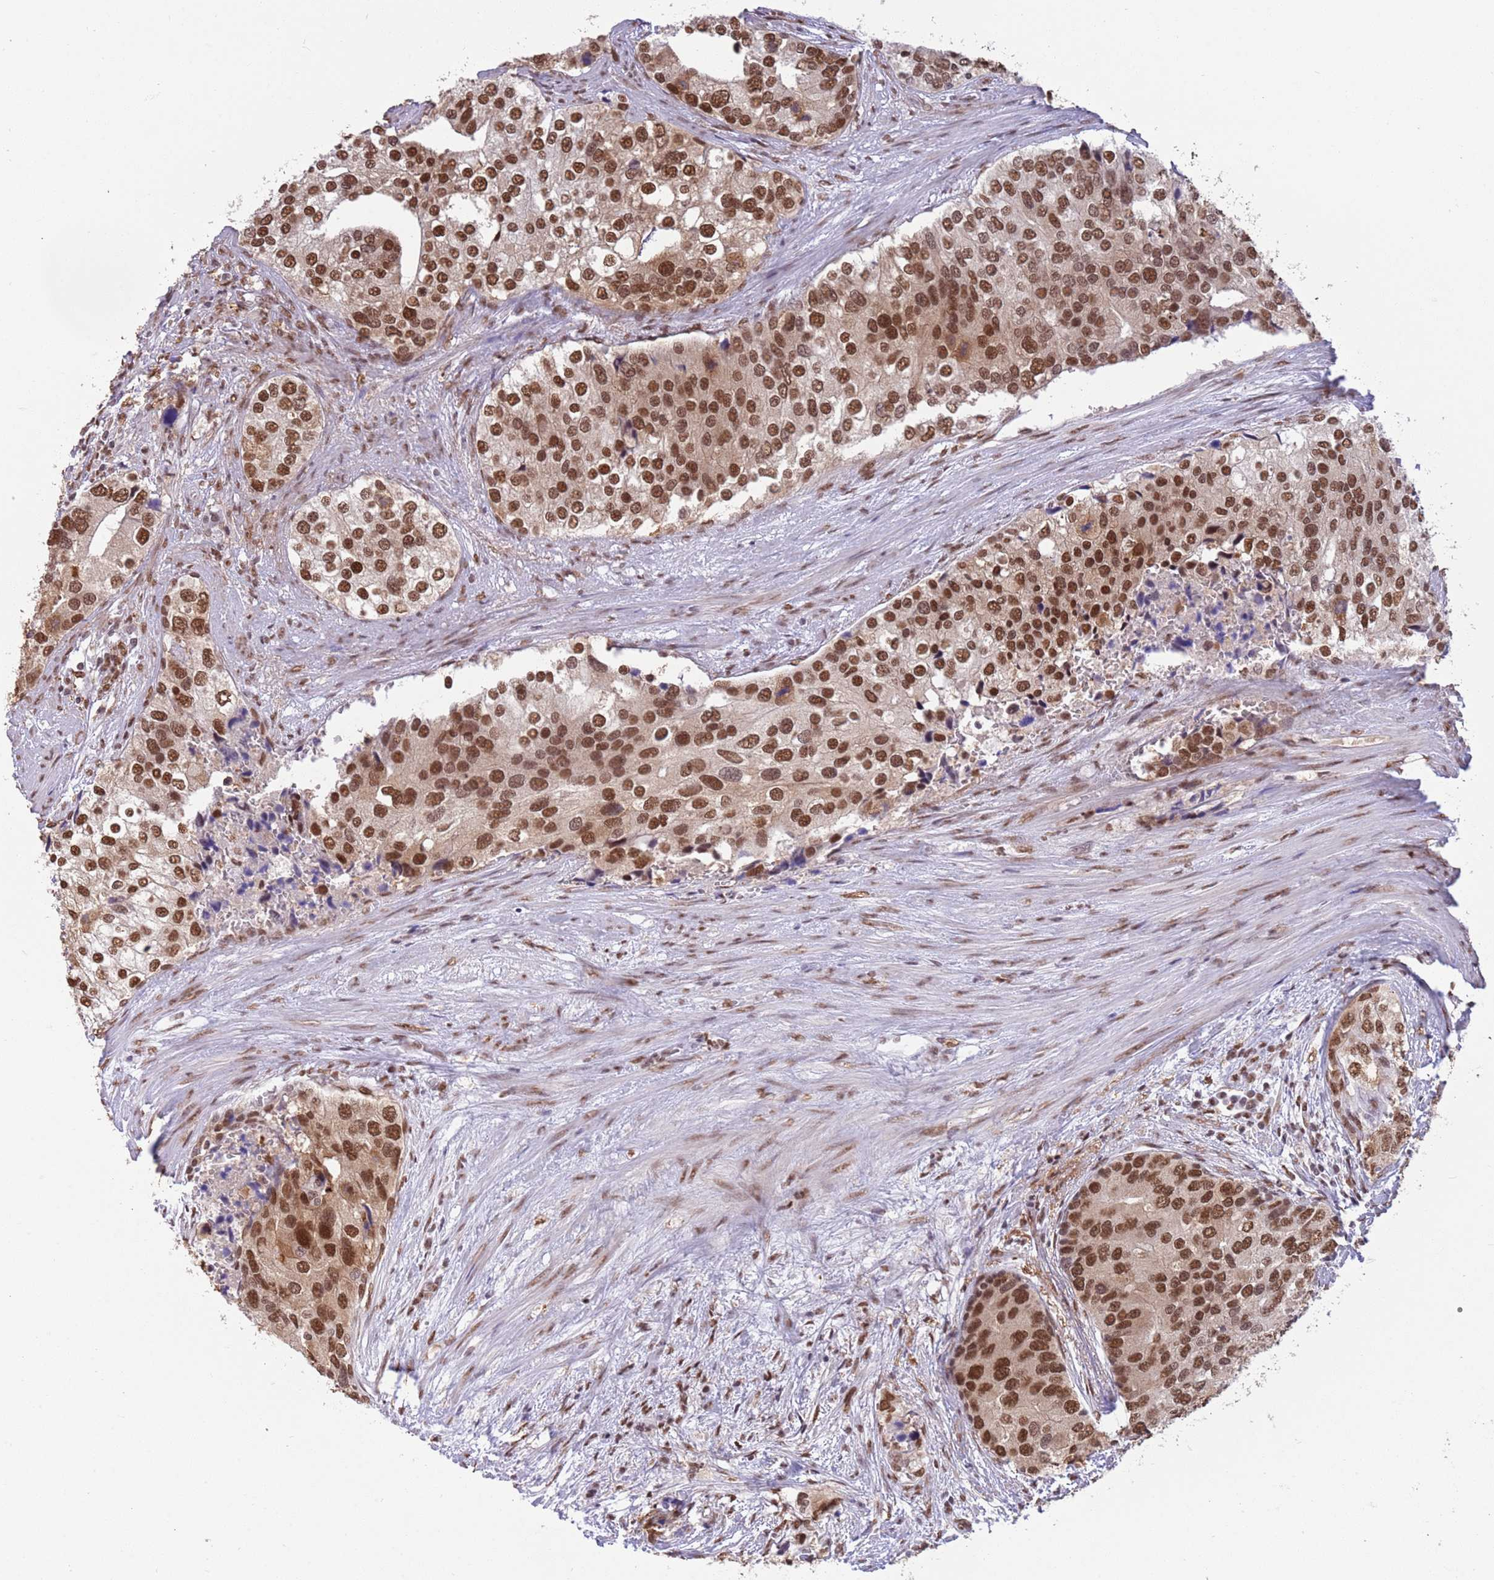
{"staining": {"intensity": "strong", "quantity": ">75%", "location": "nuclear"}, "tissue": "prostate cancer", "cell_type": "Tumor cells", "image_type": "cancer", "snomed": [{"axis": "morphology", "description": "Adenocarcinoma, High grade"}, {"axis": "topography", "description": "Prostate"}], "caption": "Immunohistochemical staining of prostate adenocarcinoma (high-grade) demonstrates strong nuclear protein expression in about >75% of tumor cells. Nuclei are stained in blue.", "gene": "TRIM32", "patient": {"sex": "male", "age": 62}}